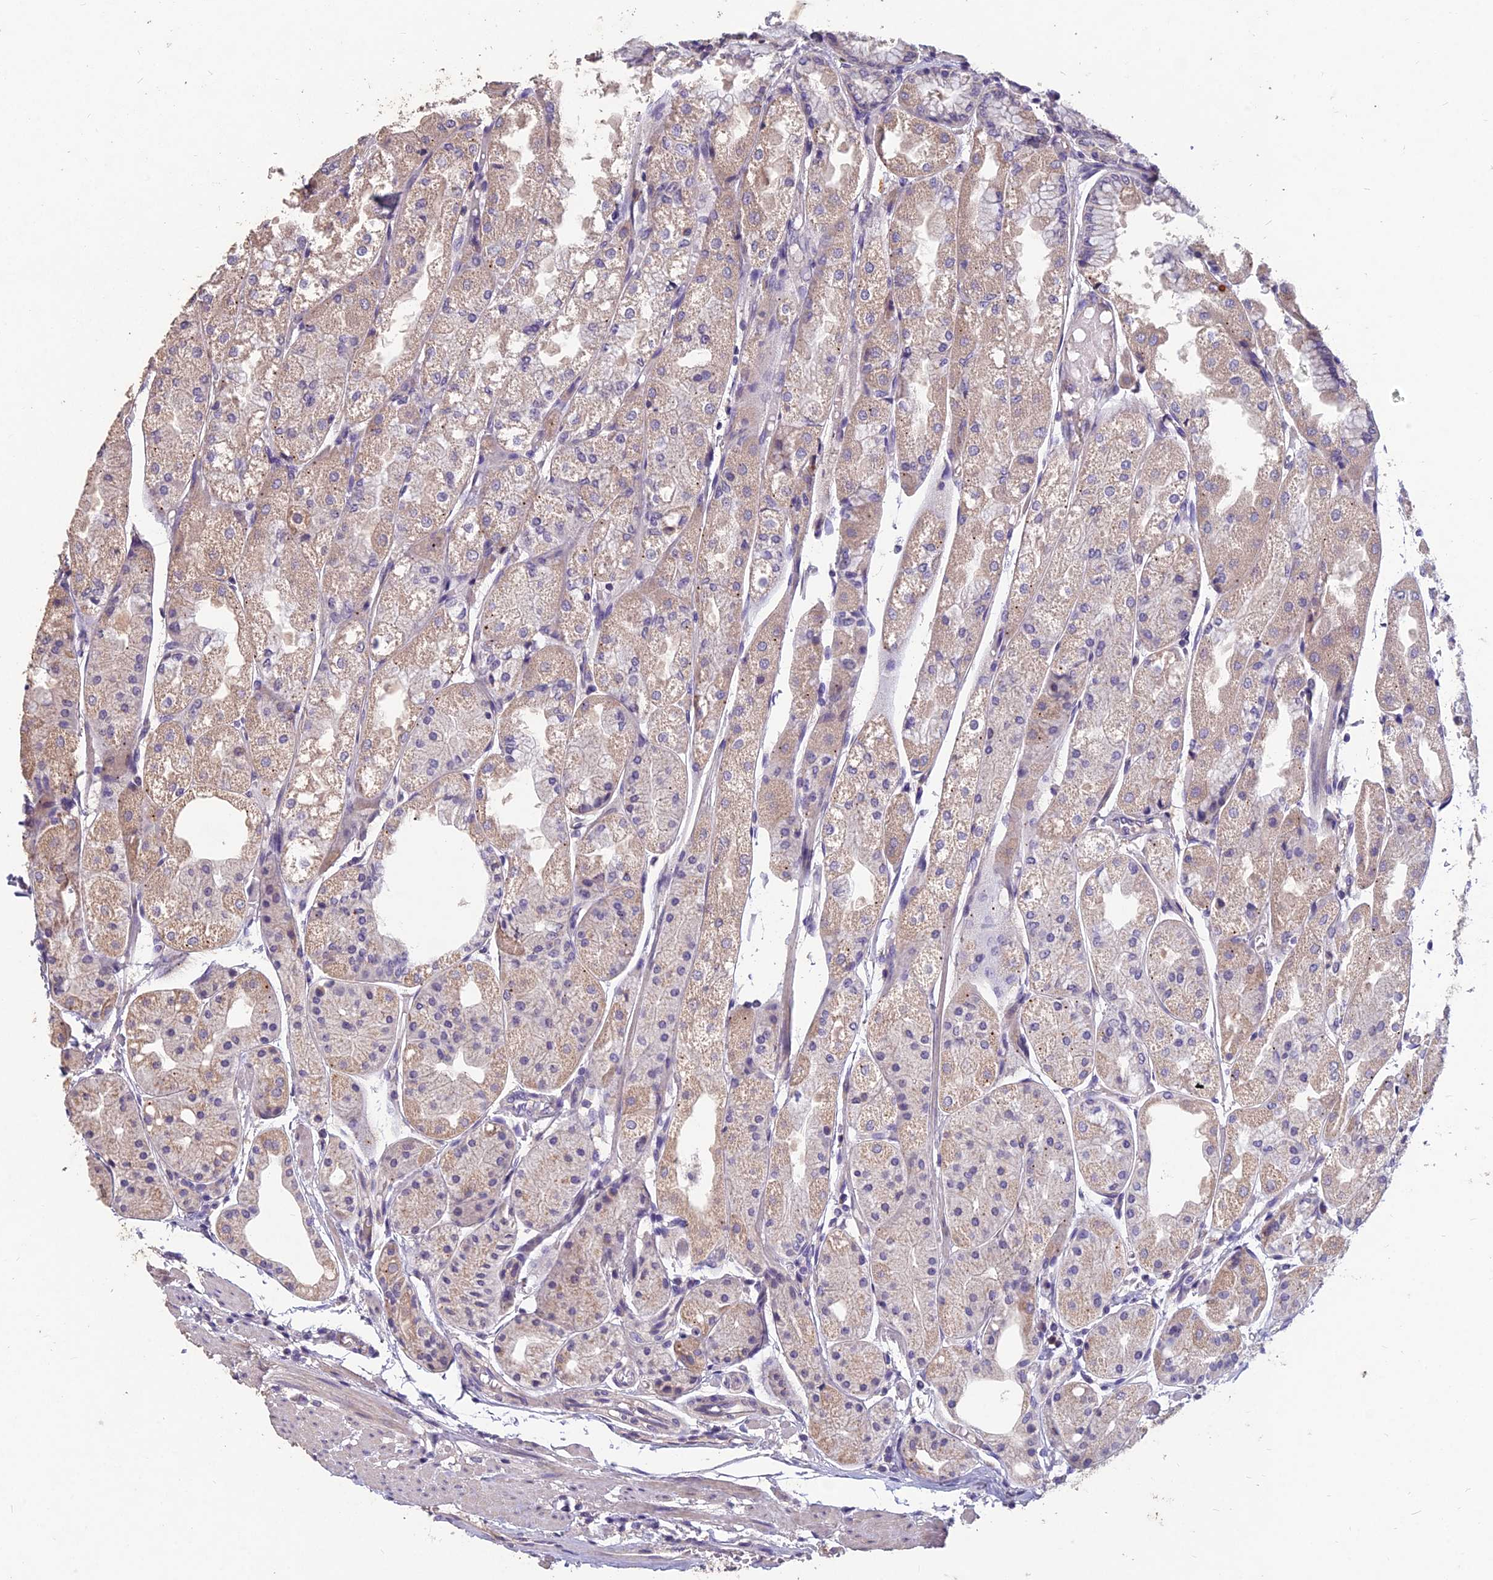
{"staining": {"intensity": "moderate", "quantity": ">75%", "location": "cytoplasmic/membranous"}, "tissue": "stomach", "cell_type": "Glandular cells", "image_type": "normal", "snomed": [{"axis": "morphology", "description": "Normal tissue, NOS"}, {"axis": "topography", "description": "Stomach, upper"}], "caption": "Immunohistochemical staining of unremarkable human stomach exhibits medium levels of moderate cytoplasmic/membranous staining in approximately >75% of glandular cells. The protein is shown in brown color, while the nuclei are stained blue.", "gene": "CEACAM16", "patient": {"sex": "male", "age": 72}}